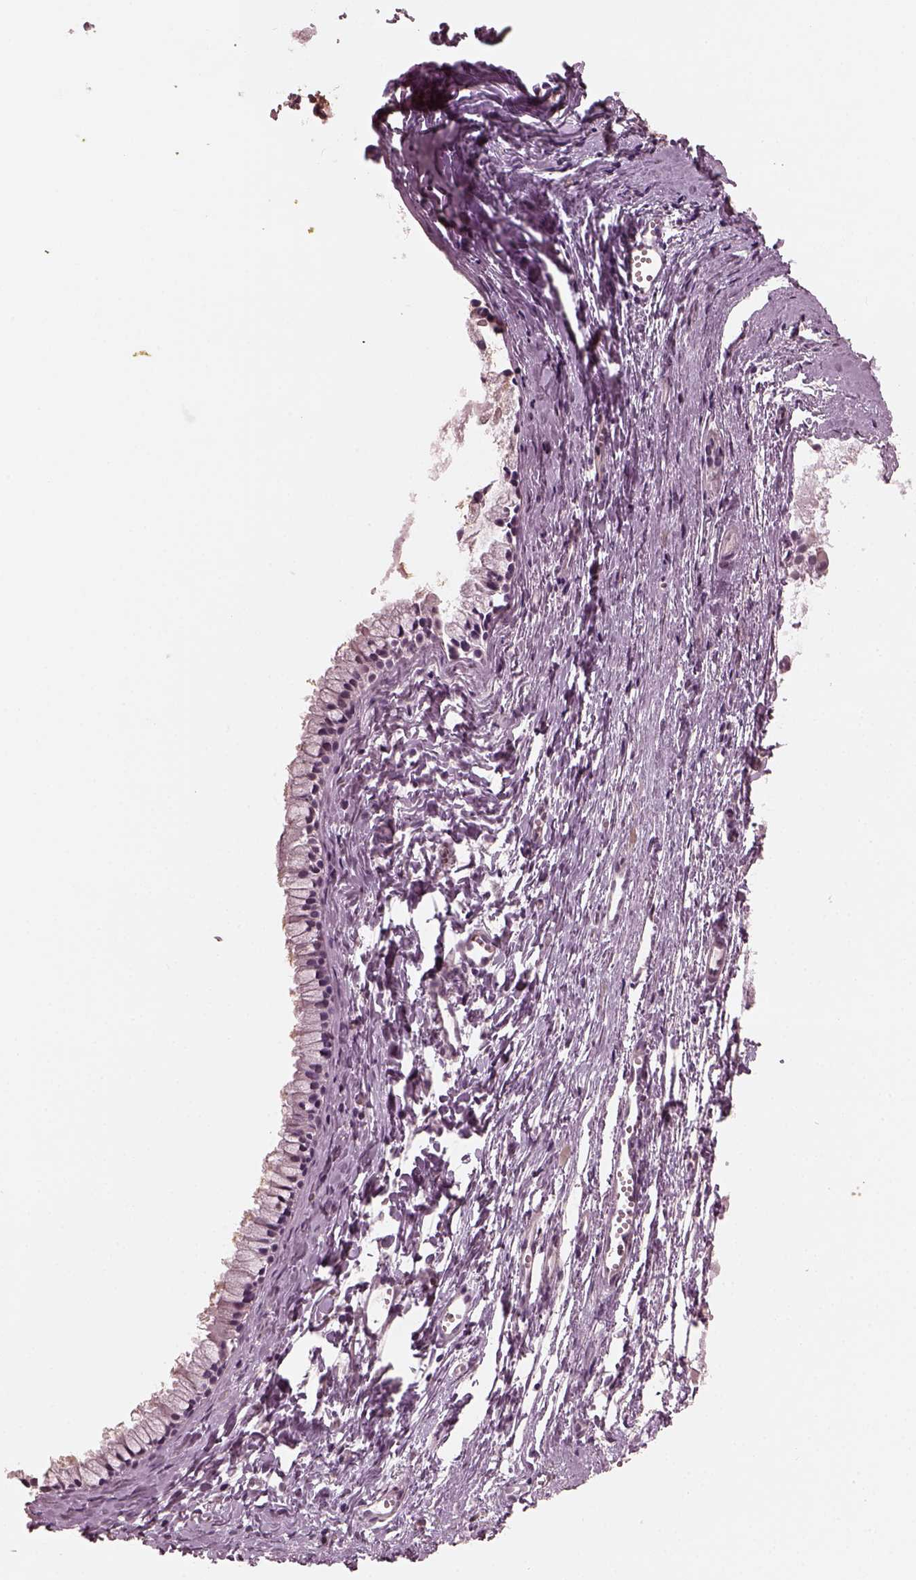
{"staining": {"intensity": "negative", "quantity": "none", "location": "none"}, "tissue": "nasopharynx", "cell_type": "Respiratory epithelial cells", "image_type": "normal", "snomed": [{"axis": "morphology", "description": "Normal tissue, NOS"}, {"axis": "topography", "description": "Nasopharynx"}], "caption": "Respiratory epithelial cells show no significant protein staining in normal nasopharynx. The staining is performed using DAB (3,3'-diaminobenzidine) brown chromogen with nuclei counter-stained in using hematoxylin.", "gene": "OPTC", "patient": {"sex": "male", "age": 83}}